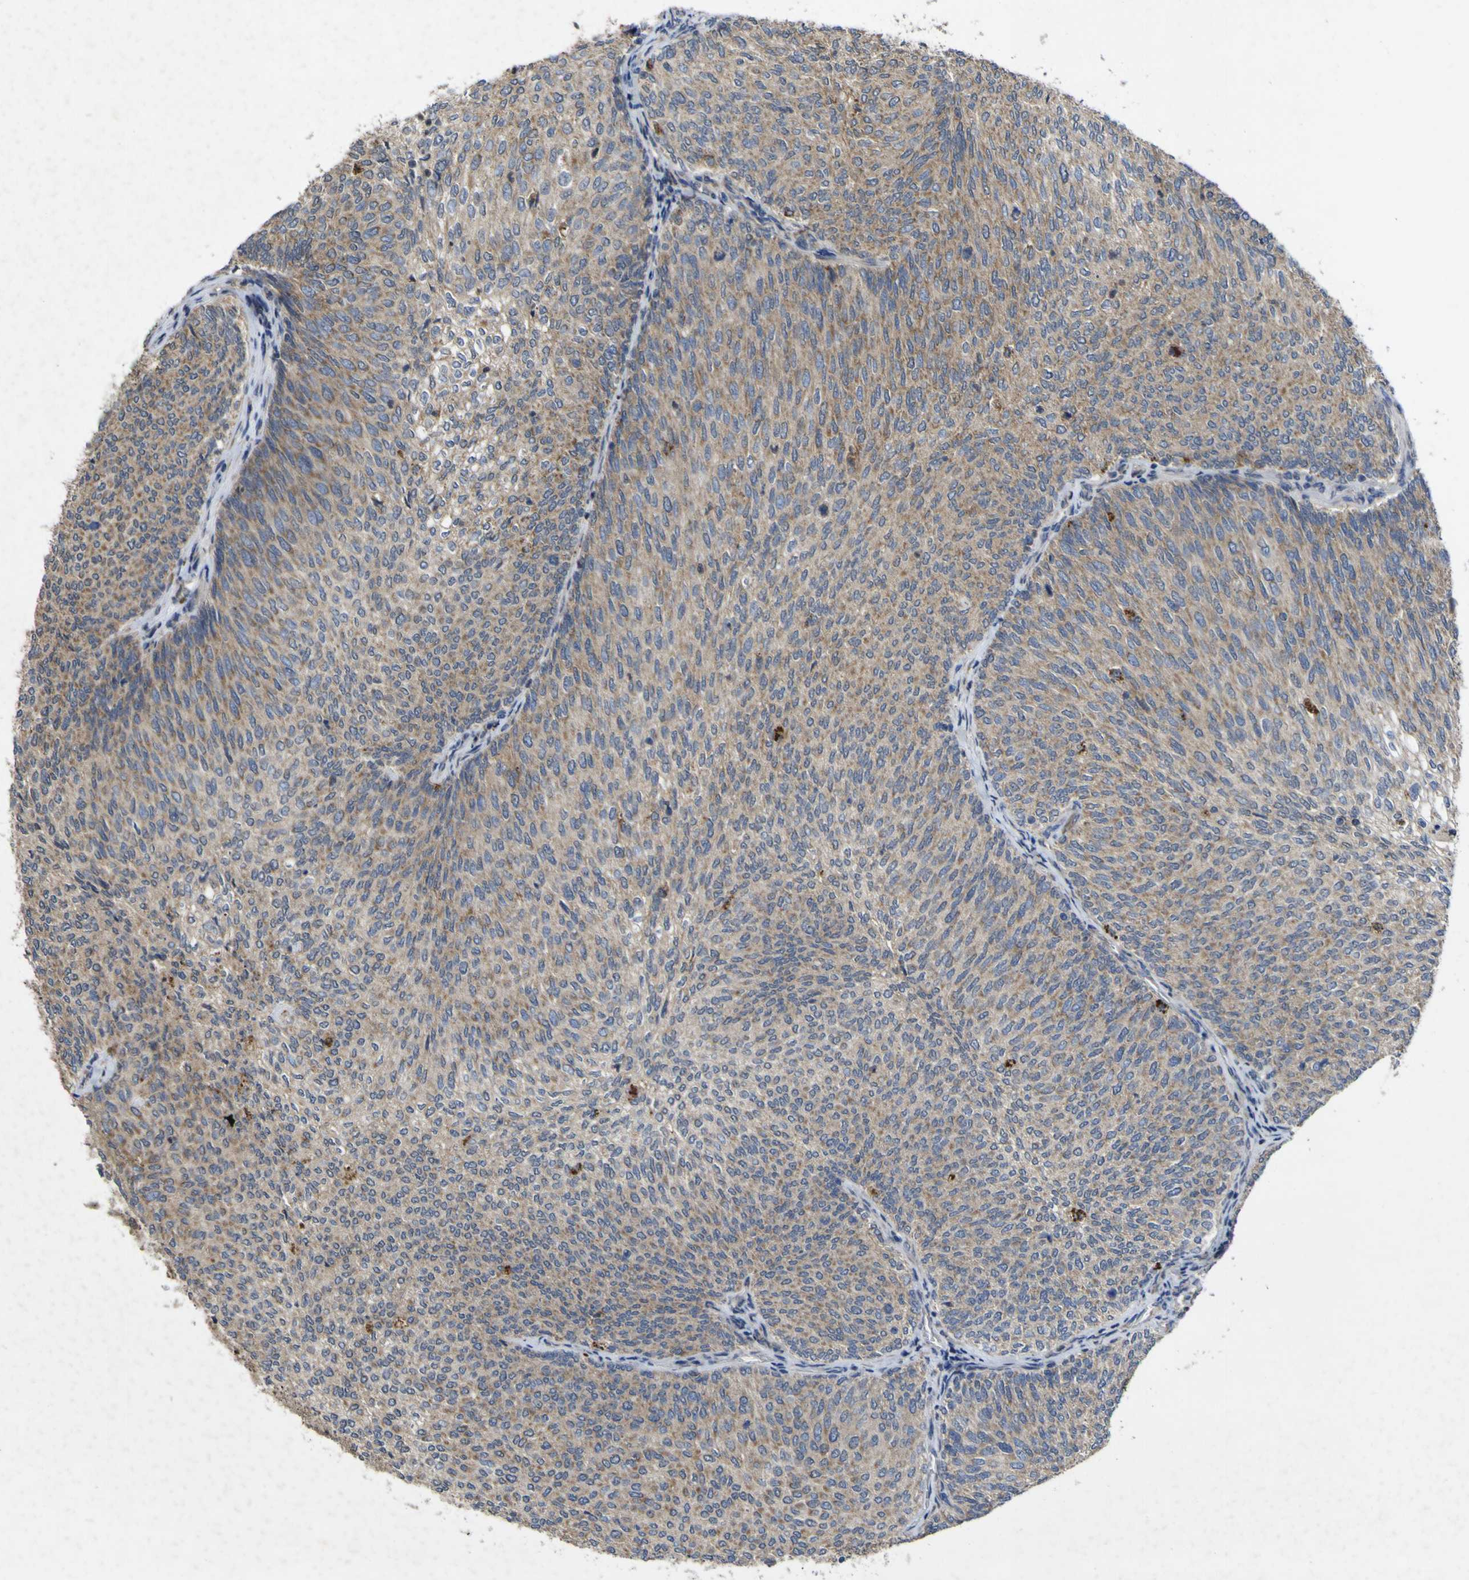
{"staining": {"intensity": "weak", "quantity": ">75%", "location": "cytoplasmic/membranous"}, "tissue": "urothelial cancer", "cell_type": "Tumor cells", "image_type": "cancer", "snomed": [{"axis": "morphology", "description": "Urothelial carcinoma, Low grade"}, {"axis": "topography", "description": "Urinary bladder"}], "caption": "Immunohistochemical staining of human low-grade urothelial carcinoma exhibits low levels of weak cytoplasmic/membranous staining in approximately >75% of tumor cells. (Stains: DAB (3,3'-diaminobenzidine) in brown, nuclei in blue, Microscopy: brightfield microscopy at high magnification).", "gene": "IRAK2", "patient": {"sex": "female", "age": 79}}